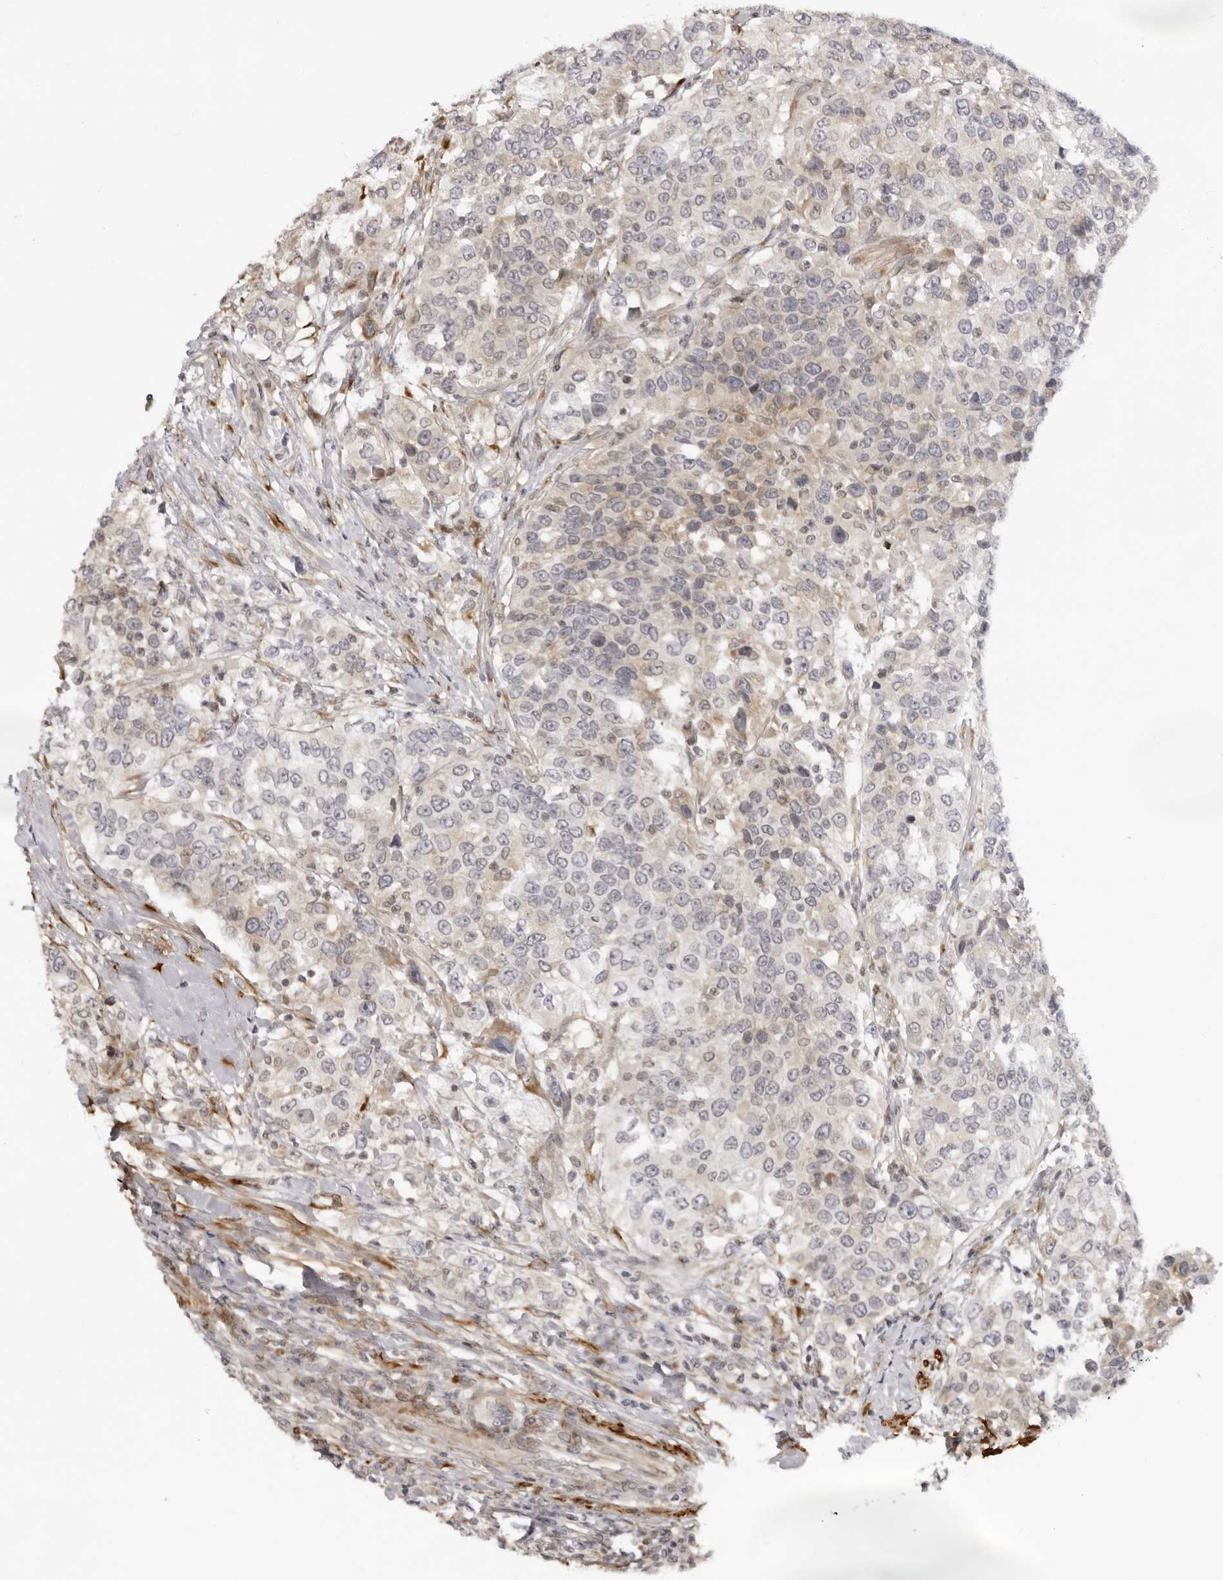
{"staining": {"intensity": "negative", "quantity": "none", "location": "none"}, "tissue": "urothelial cancer", "cell_type": "Tumor cells", "image_type": "cancer", "snomed": [{"axis": "morphology", "description": "Urothelial carcinoma, High grade"}, {"axis": "topography", "description": "Urinary bladder"}], "caption": "Immunohistochemical staining of human high-grade urothelial carcinoma demonstrates no significant positivity in tumor cells.", "gene": "SRGAP2", "patient": {"sex": "female", "age": 80}}